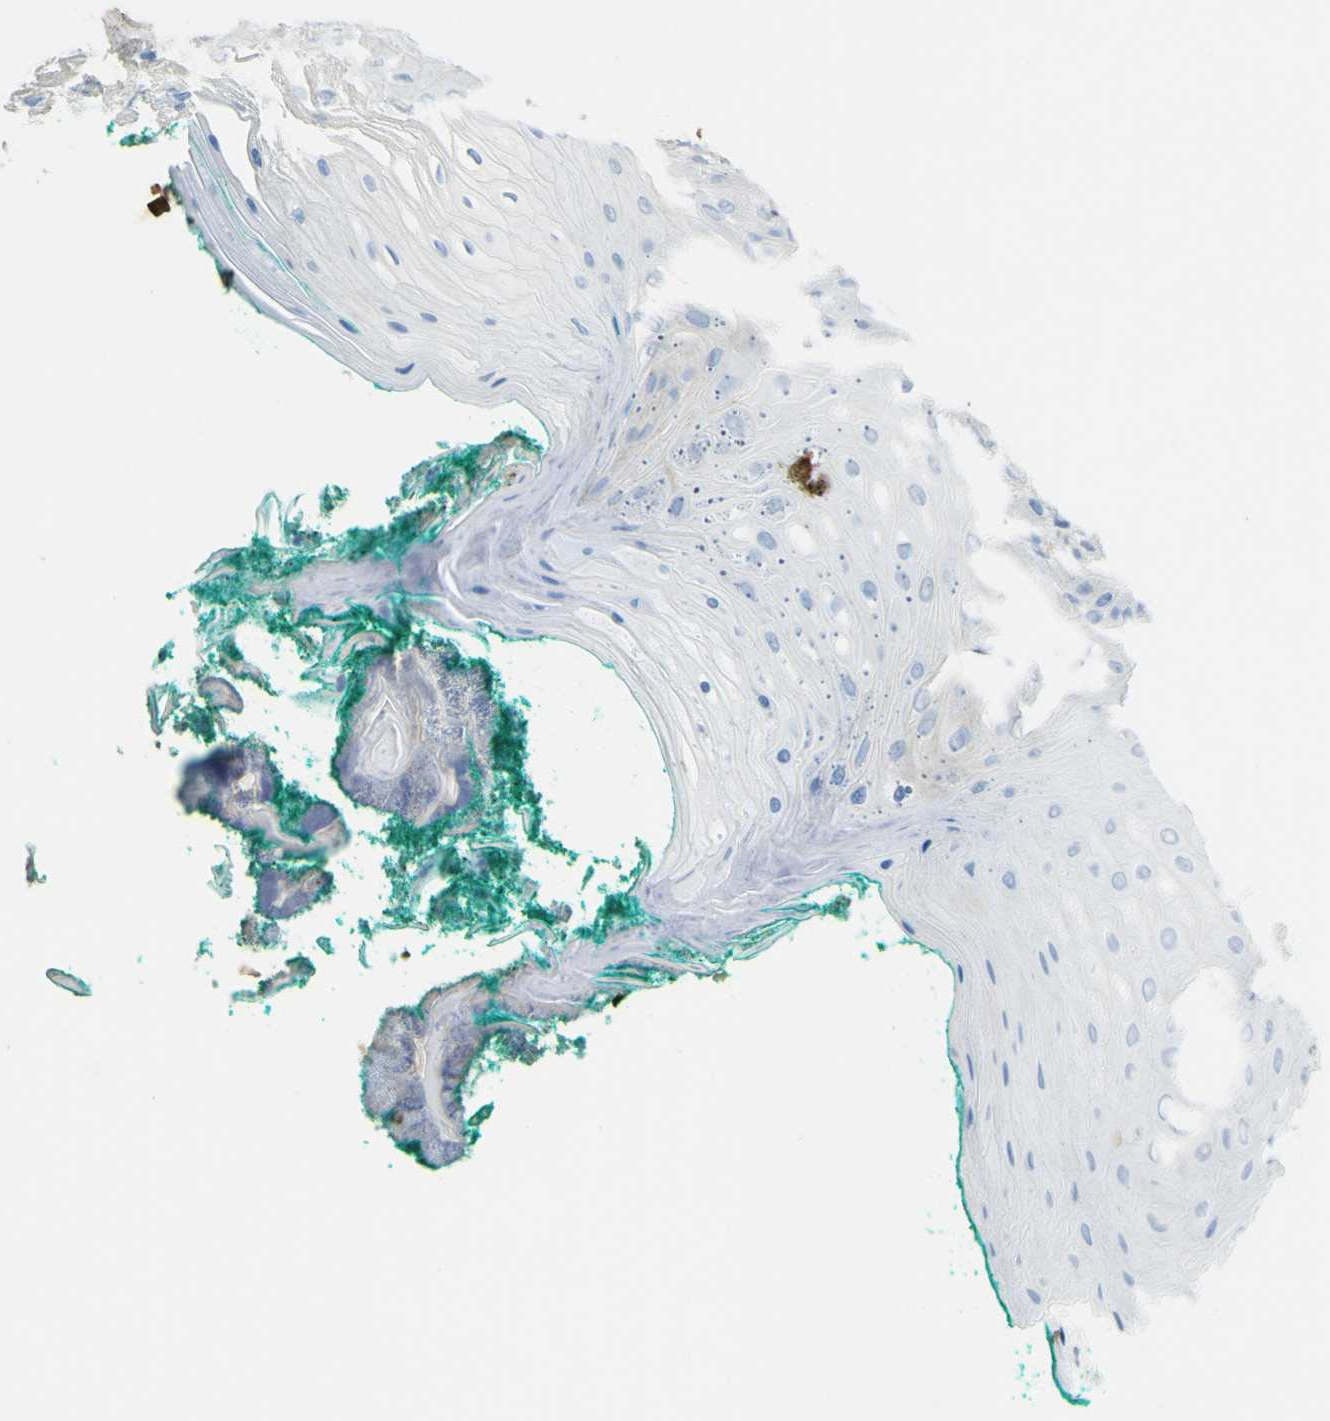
{"staining": {"intensity": "negative", "quantity": "none", "location": "none"}, "tissue": "oral mucosa", "cell_type": "Squamous epithelial cells", "image_type": "normal", "snomed": [{"axis": "morphology", "description": "Normal tissue, NOS"}, {"axis": "topography", "description": "Skeletal muscle"}, {"axis": "topography", "description": "Oral tissue"}], "caption": "DAB immunohistochemical staining of benign human oral mucosa exhibits no significant staining in squamous epithelial cells.", "gene": "OGN", "patient": {"sex": "male", "age": 58}}